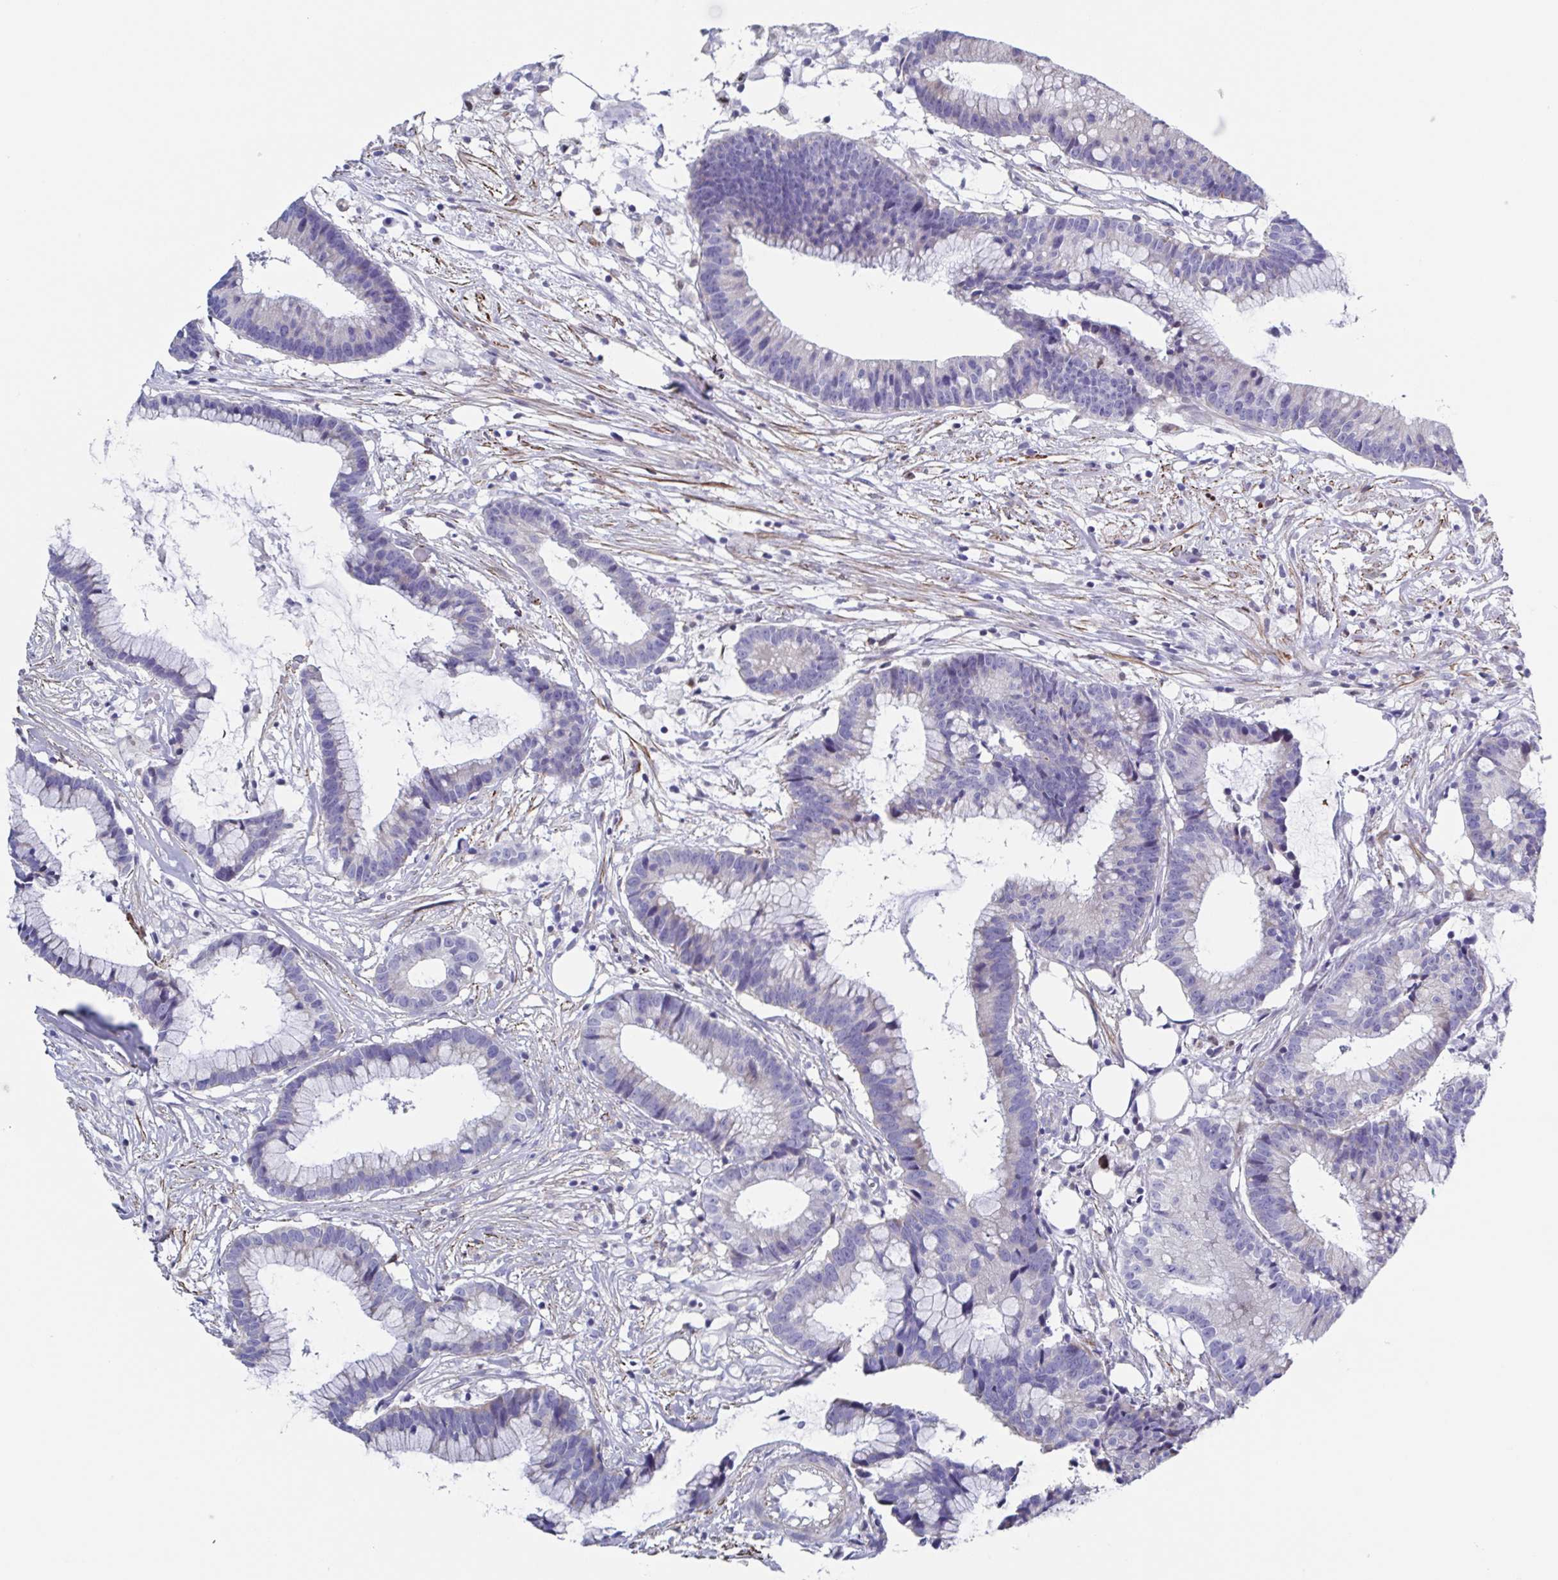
{"staining": {"intensity": "negative", "quantity": "none", "location": "none"}, "tissue": "colorectal cancer", "cell_type": "Tumor cells", "image_type": "cancer", "snomed": [{"axis": "morphology", "description": "Adenocarcinoma, NOS"}, {"axis": "topography", "description": "Colon"}], "caption": "Image shows no protein expression in tumor cells of colorectal cancer tissue.", "gene": "PBOV1", "patient": {"sex": "female", "age": 78}}